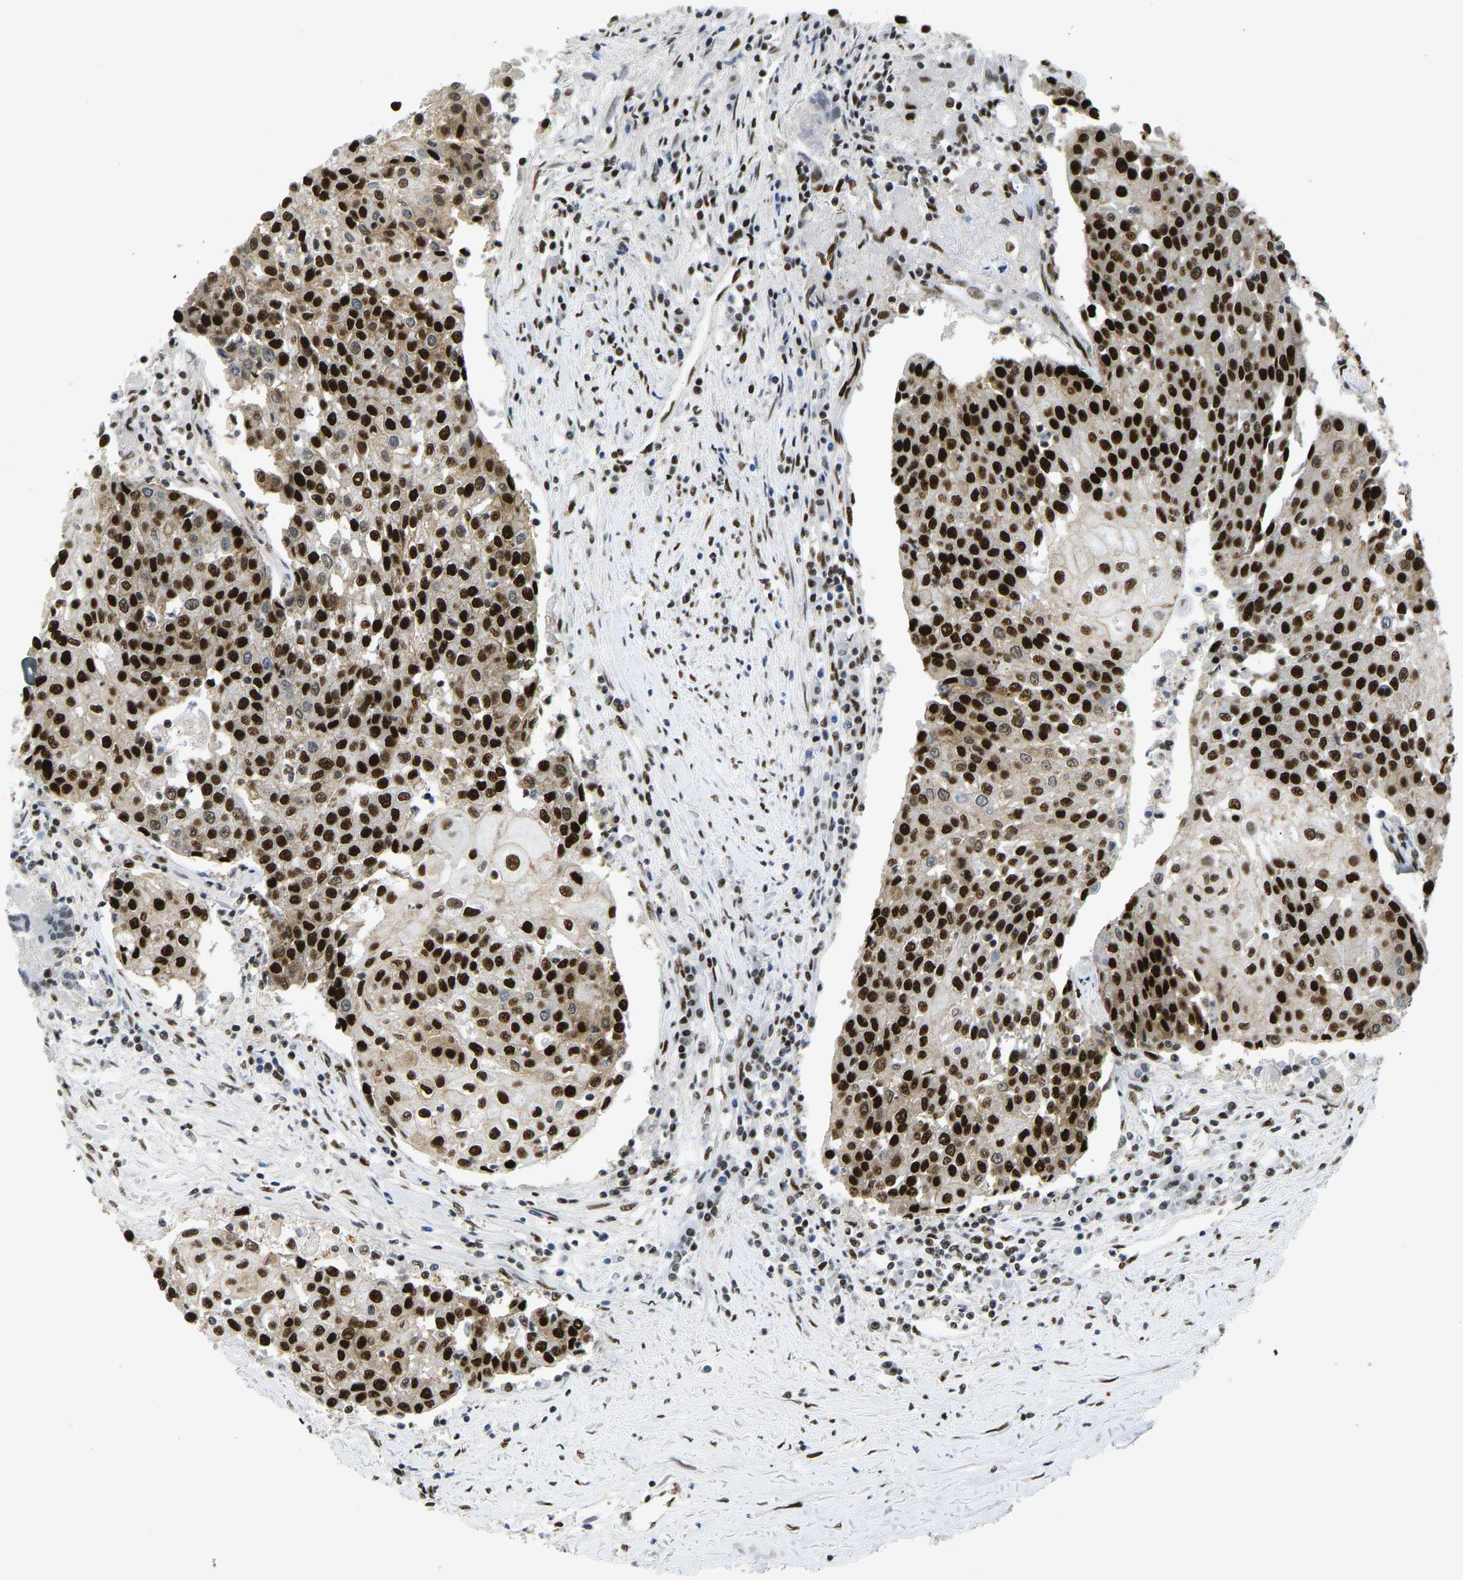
{"staining": {"intensity": "strong", "quantity": ">75%", "location": "cytoplasmic/membranous,nuclear"}, "tissue": "urothelial cancer", "cell_type": "Tumor cells", "image_type": "cancer", "snomed": [{"axis": "morphology", "description": "Urothelial carcinoma, High grade"}, {"axis": "topography", "description": "Urinary bladder"}], "caption": "Immunohistochemistry (IHC) of urothelial carcinoma (high-grade) reveals high levels of strong cytoplasmic/membranous and nuclear positivity in approximately >75% of tumor cells.", "gene": "FOXK1", "patient": {"sex": "female", "age": 85}}